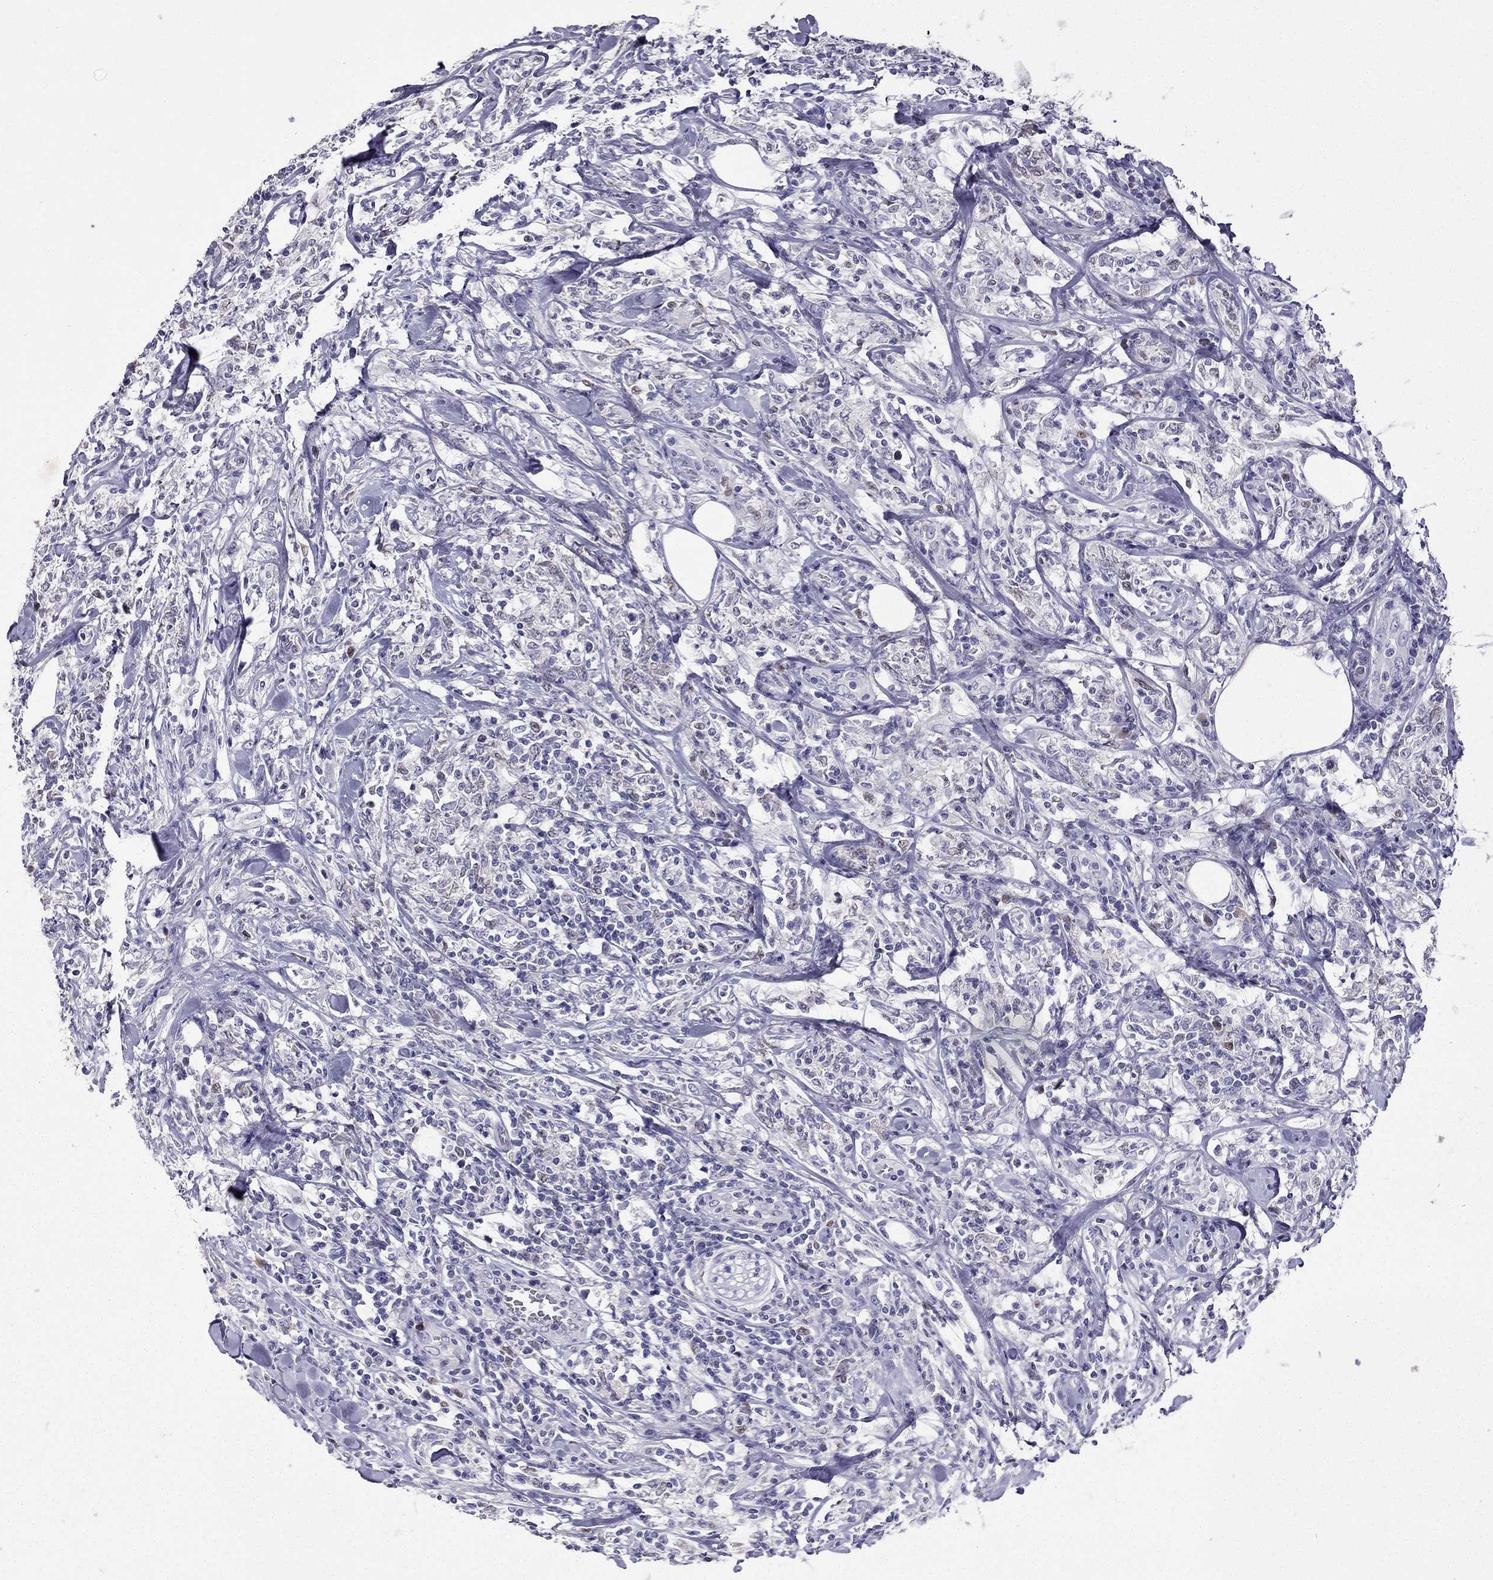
{"staining": {"intensity": "negative", "quantity": "none", "location": "none"}, "tissue": "lymphoma", "cell_type": "Tumor cells", "image_type": "cancer", "snomed": [{"axis": "morphology", "description": "Malignant lymphoma, non-Hodgkin's type, High grade"}, {"axis": "topography", "description": "Lymph node"}], "caption": "Immunohistochemical staining of lymphoma shows no significant expression in tumor cells.", "gene": "UHRF1", "patient": {"sex": "female", "age": 84}}